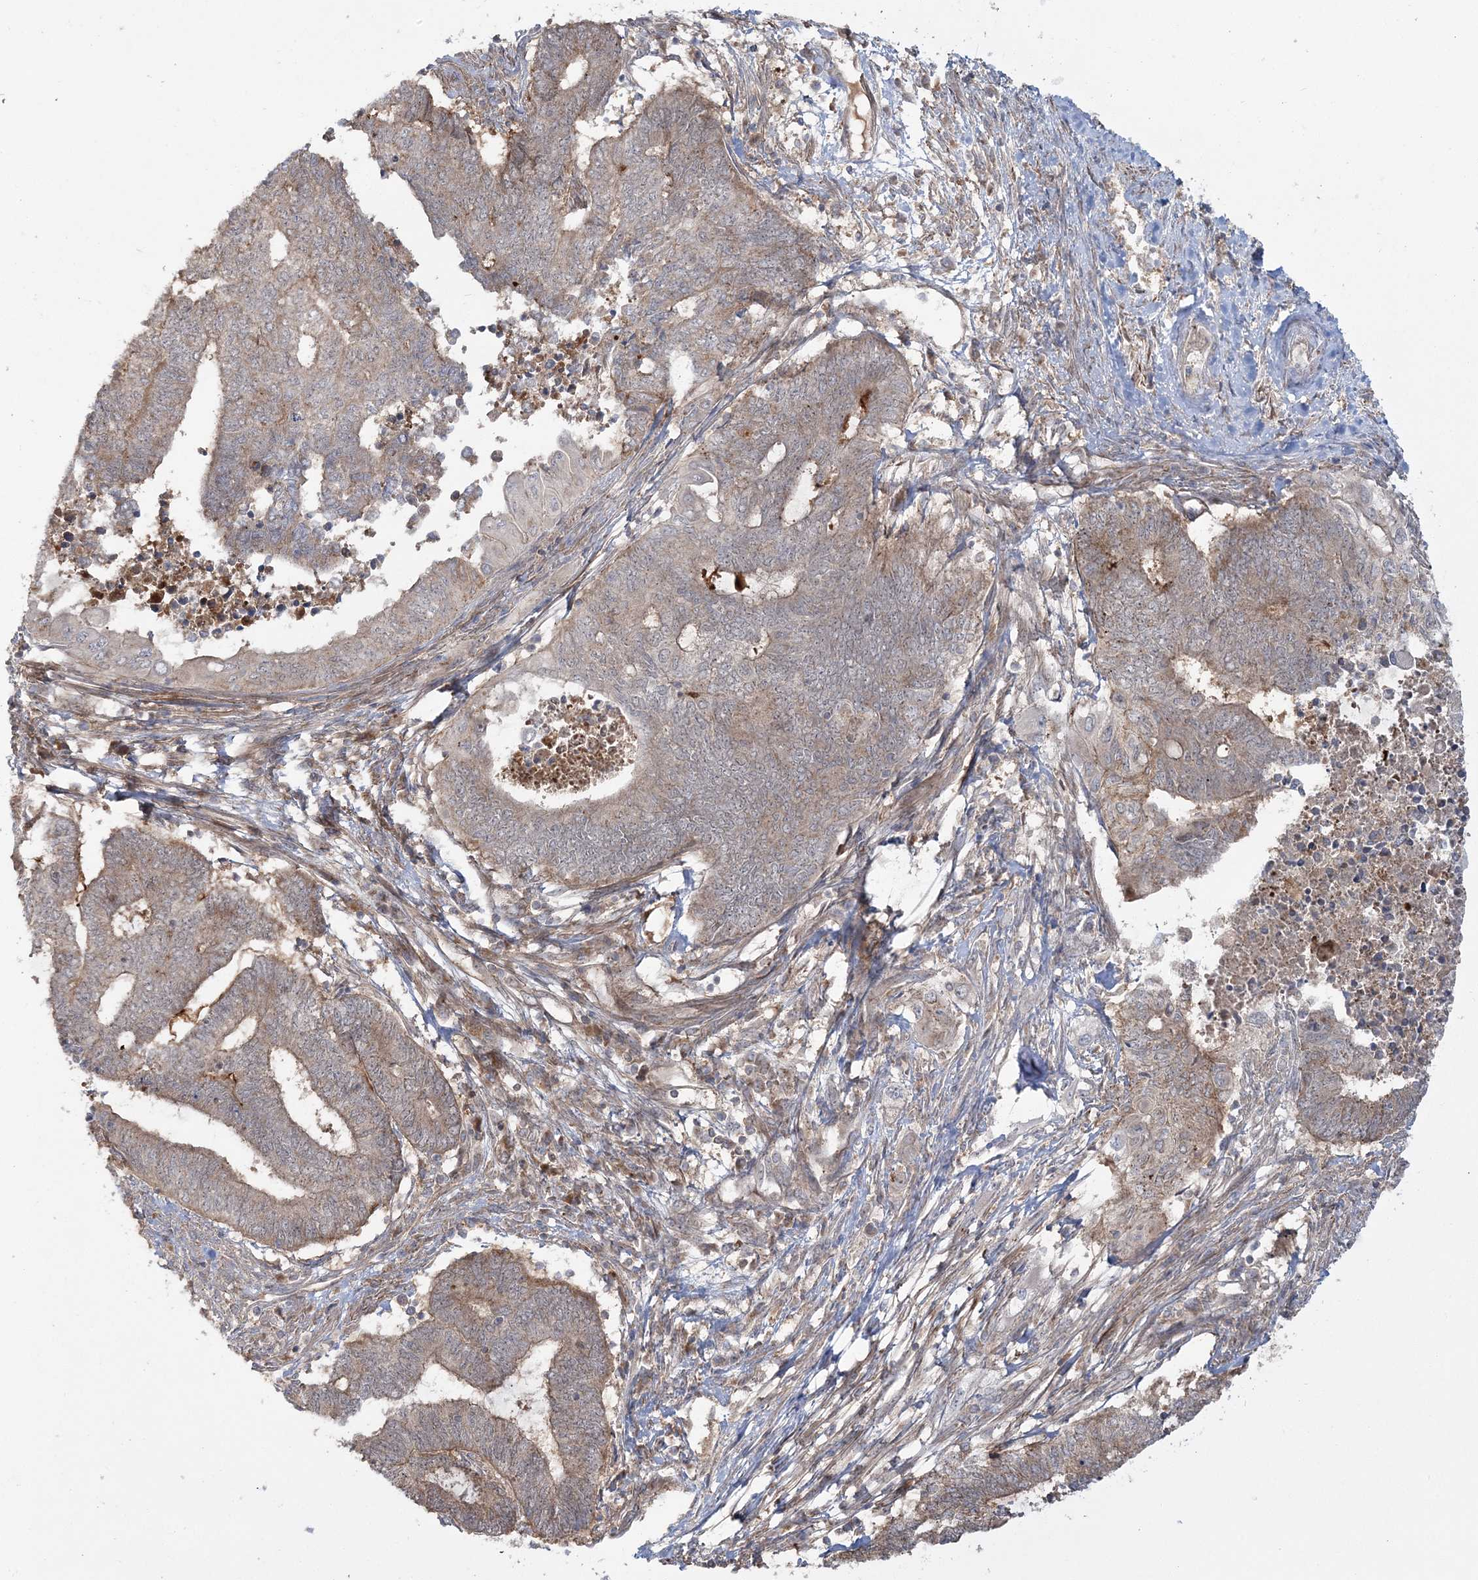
{"staining": {"intensity": "weak", "quantity": ">75%", "location": "cytoplasmic/membranous"}, "tissue": "endometrial cancer", "cell_type": "Tumor cells", "image_type": "cancer", "snomed": [{"axis": "morphology", "description": "Adenocarcinoma, NOS"}, {"axis": "topography", "description": "Uterus"}, {"axis": "topography", "description": "Endometrium"}], "caption": "The photomicrograph shows immunohistochemical staining of endometrial cancer. There is weak cytoplasmic/membranous expression is present in approximately >75% of tumor cells.", "gene": "MOCS2", "patient": {"sex": "female", "age": 70}}